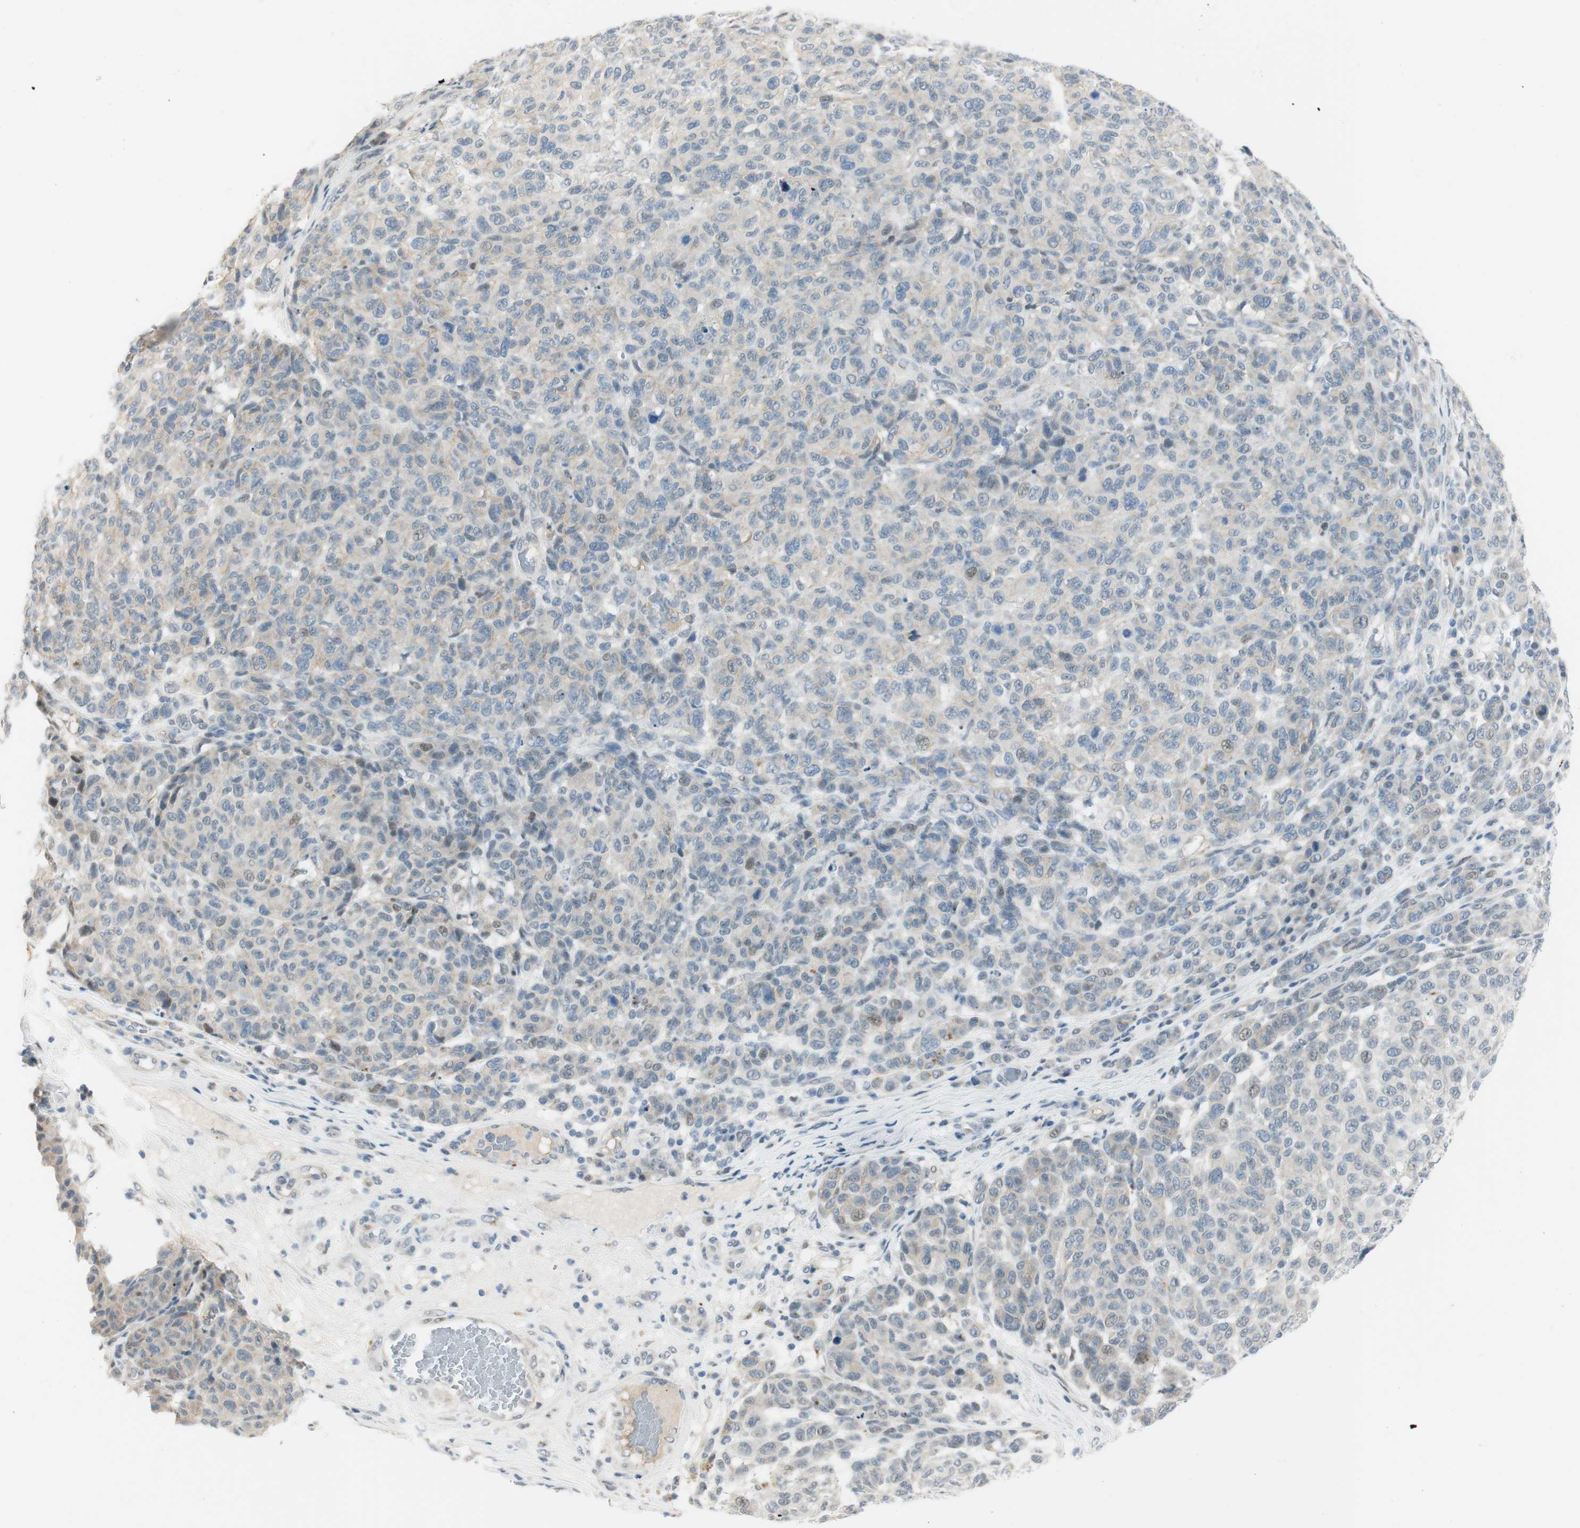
{"staining": {"intensity": "negative", "quantity": "none", "location": "none"}, "tissue": "melanoma", "cell_type": "Tumor cells", "image_type": "cancer", "snomed": [{"axis": "morphology", "description": "Malignant melanoma, NOS"}, {"axis": "topography", "description": "Skin"}], "caption": "Image shows no significant protein positivity in tumor cells of melanoma. (DAB (3,3'-diaminobenzidine) IHC, high magnification).", "gene": "B4GALNT1", "patient": {"sex": "male", "age": 59}}